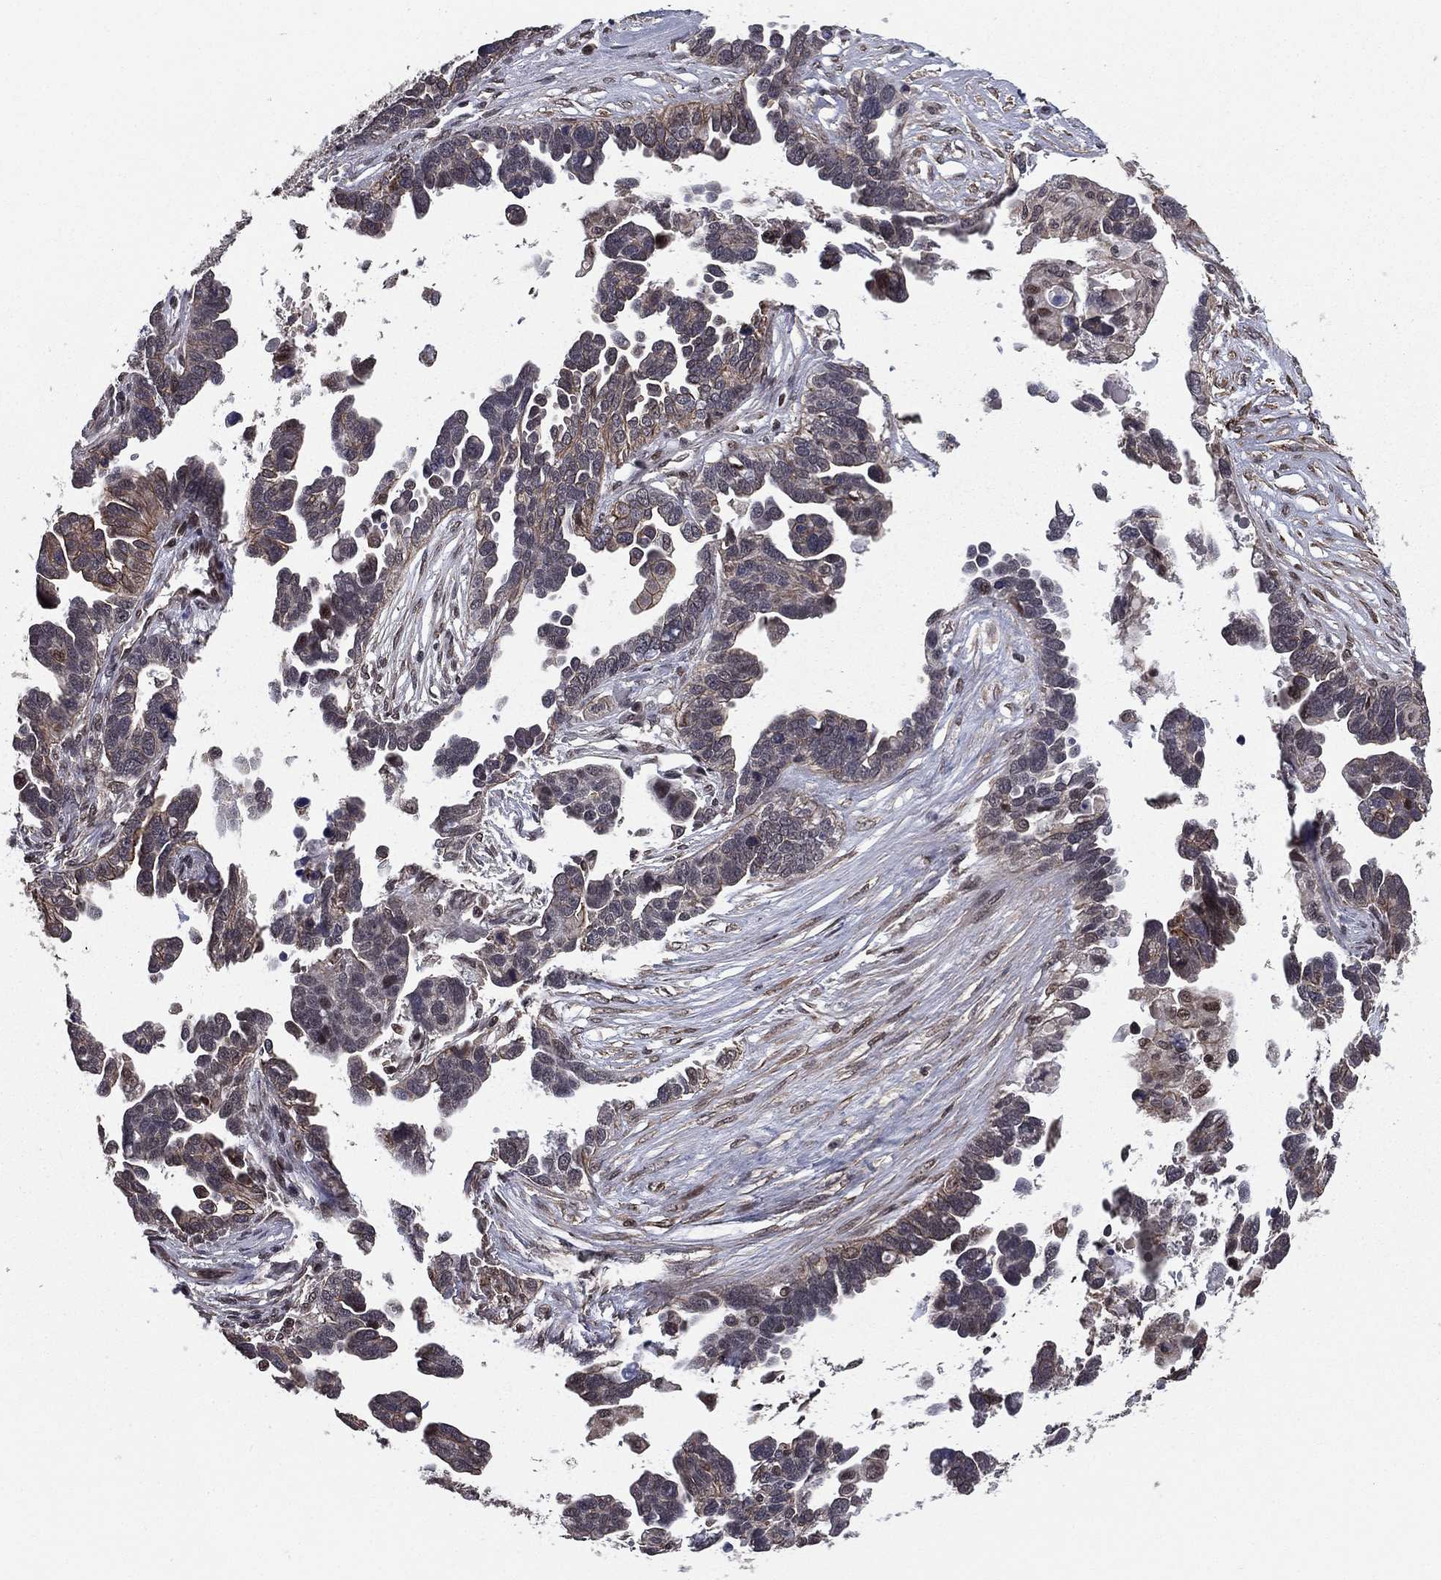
{"staining": {"intensity": "weak", "quantity": "<25%", "location": "cytoplasmic/membranous"}, "tissue": "ovarian cancer", "cell_type": "Tumor cells", "image_type": "cancer", "snomed": [{"axis": "morphology", "description": "Cystadenocarcinoma, serous, NOS"}, {"axis": "topography", "description": "Ovary"}], "caption": "Immunohistochemistry photomicrograph of human serous cystadenocarcinoma (ovarian) stained for a protein (brown), which shows no positivity in tumor cells.", "gene": "RARB", "patient": {"sex": "female", "age": 54}}